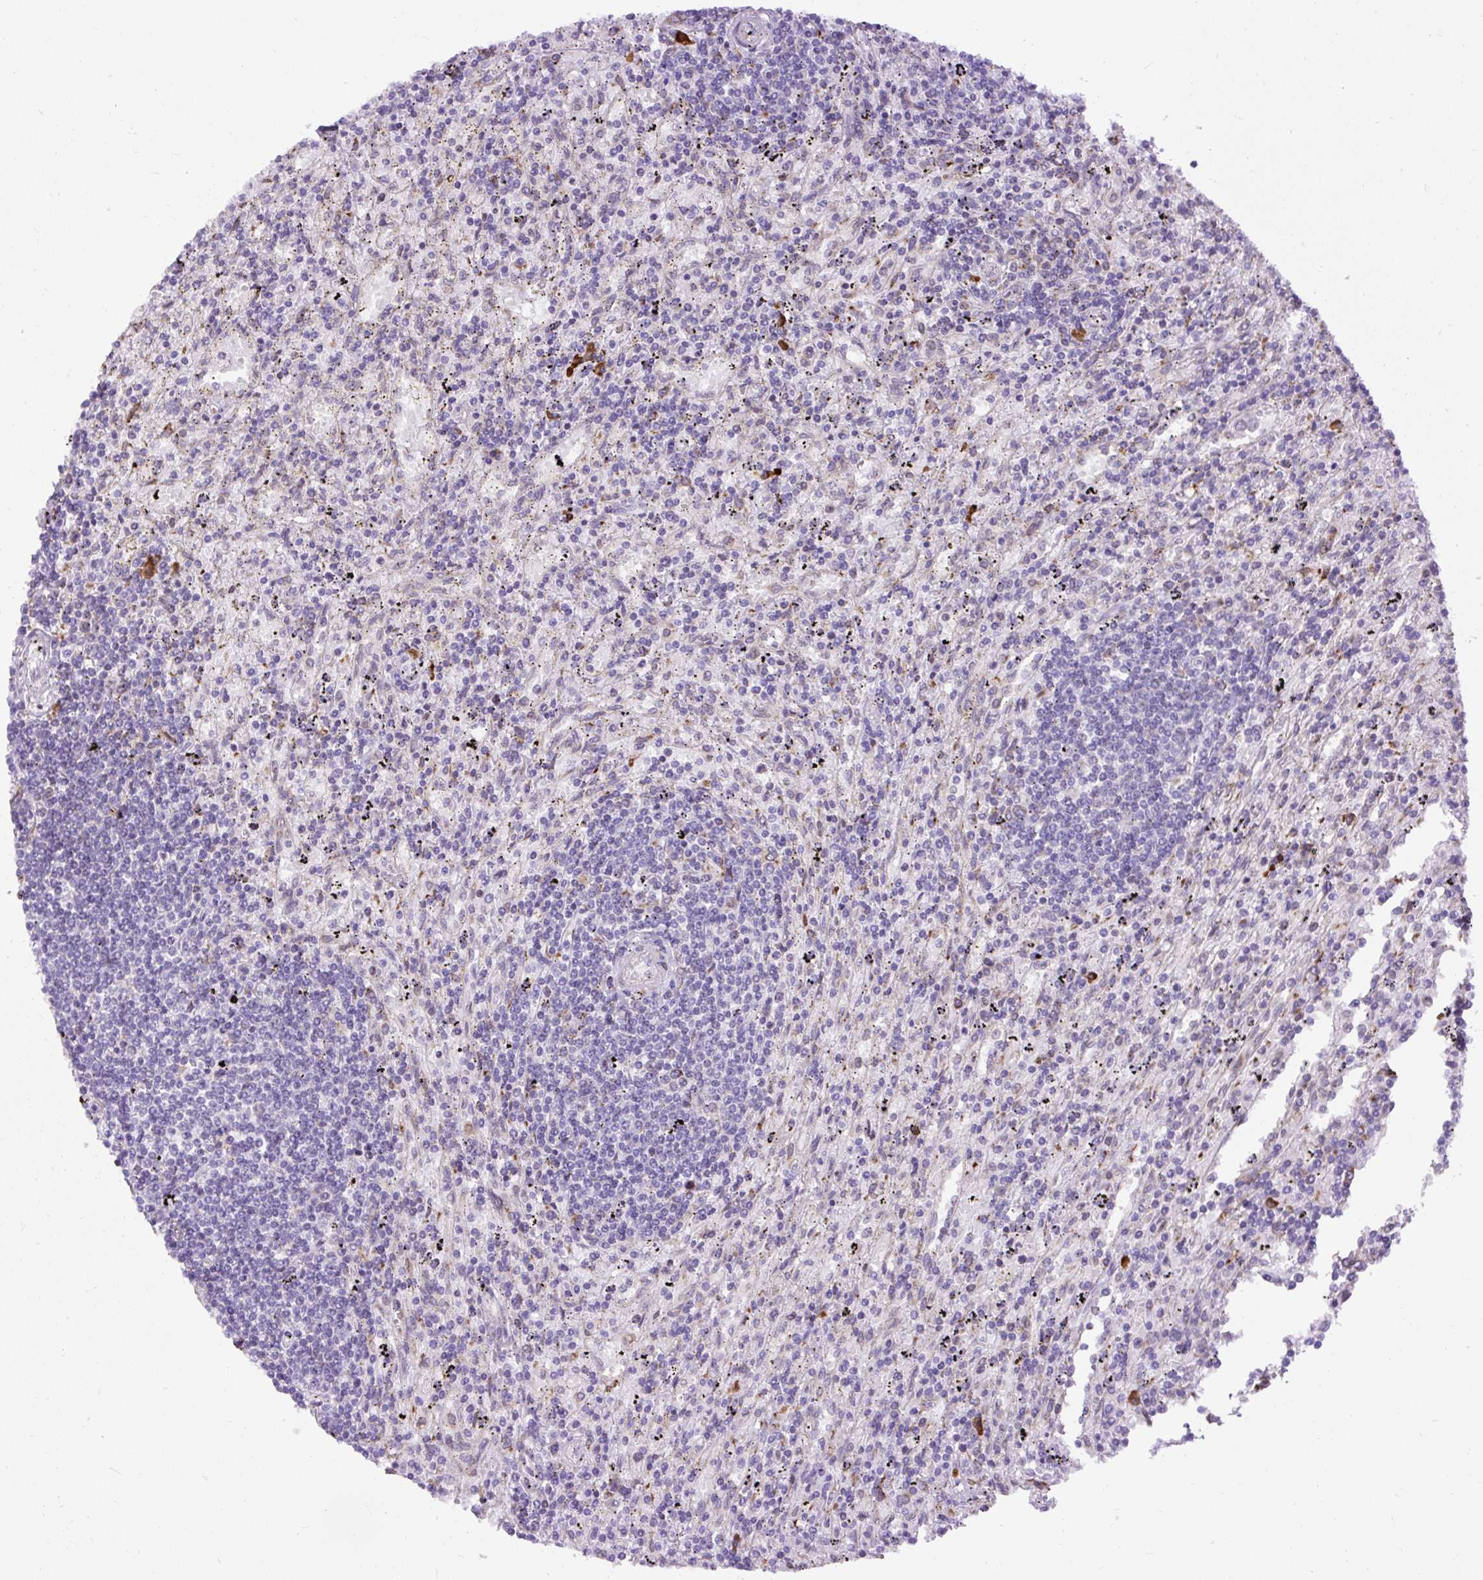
{"staining": {"intensity": "negative", "quantity": "none", "location": "none"}, "tissue": "lymphoma", "cell_type": "Tumor cells", "image_type": "cancer", "snomed": [{"axis": "morphology", "description": "Malignant lymphoma, non-Hodgkin's type, Low grade"}, {"axis": "topography", "description": "Spleen"}], "caption": "Immunohistochemistry micrograph of neoplastic tissue: human malignant lymphoma, non-Hodgkin's type (low-grade) stained with DAB demonstrates no significant protein positivity in tumor cells.", "gene": "DDOST", "patient": {"sex": "male", "age": 76}}